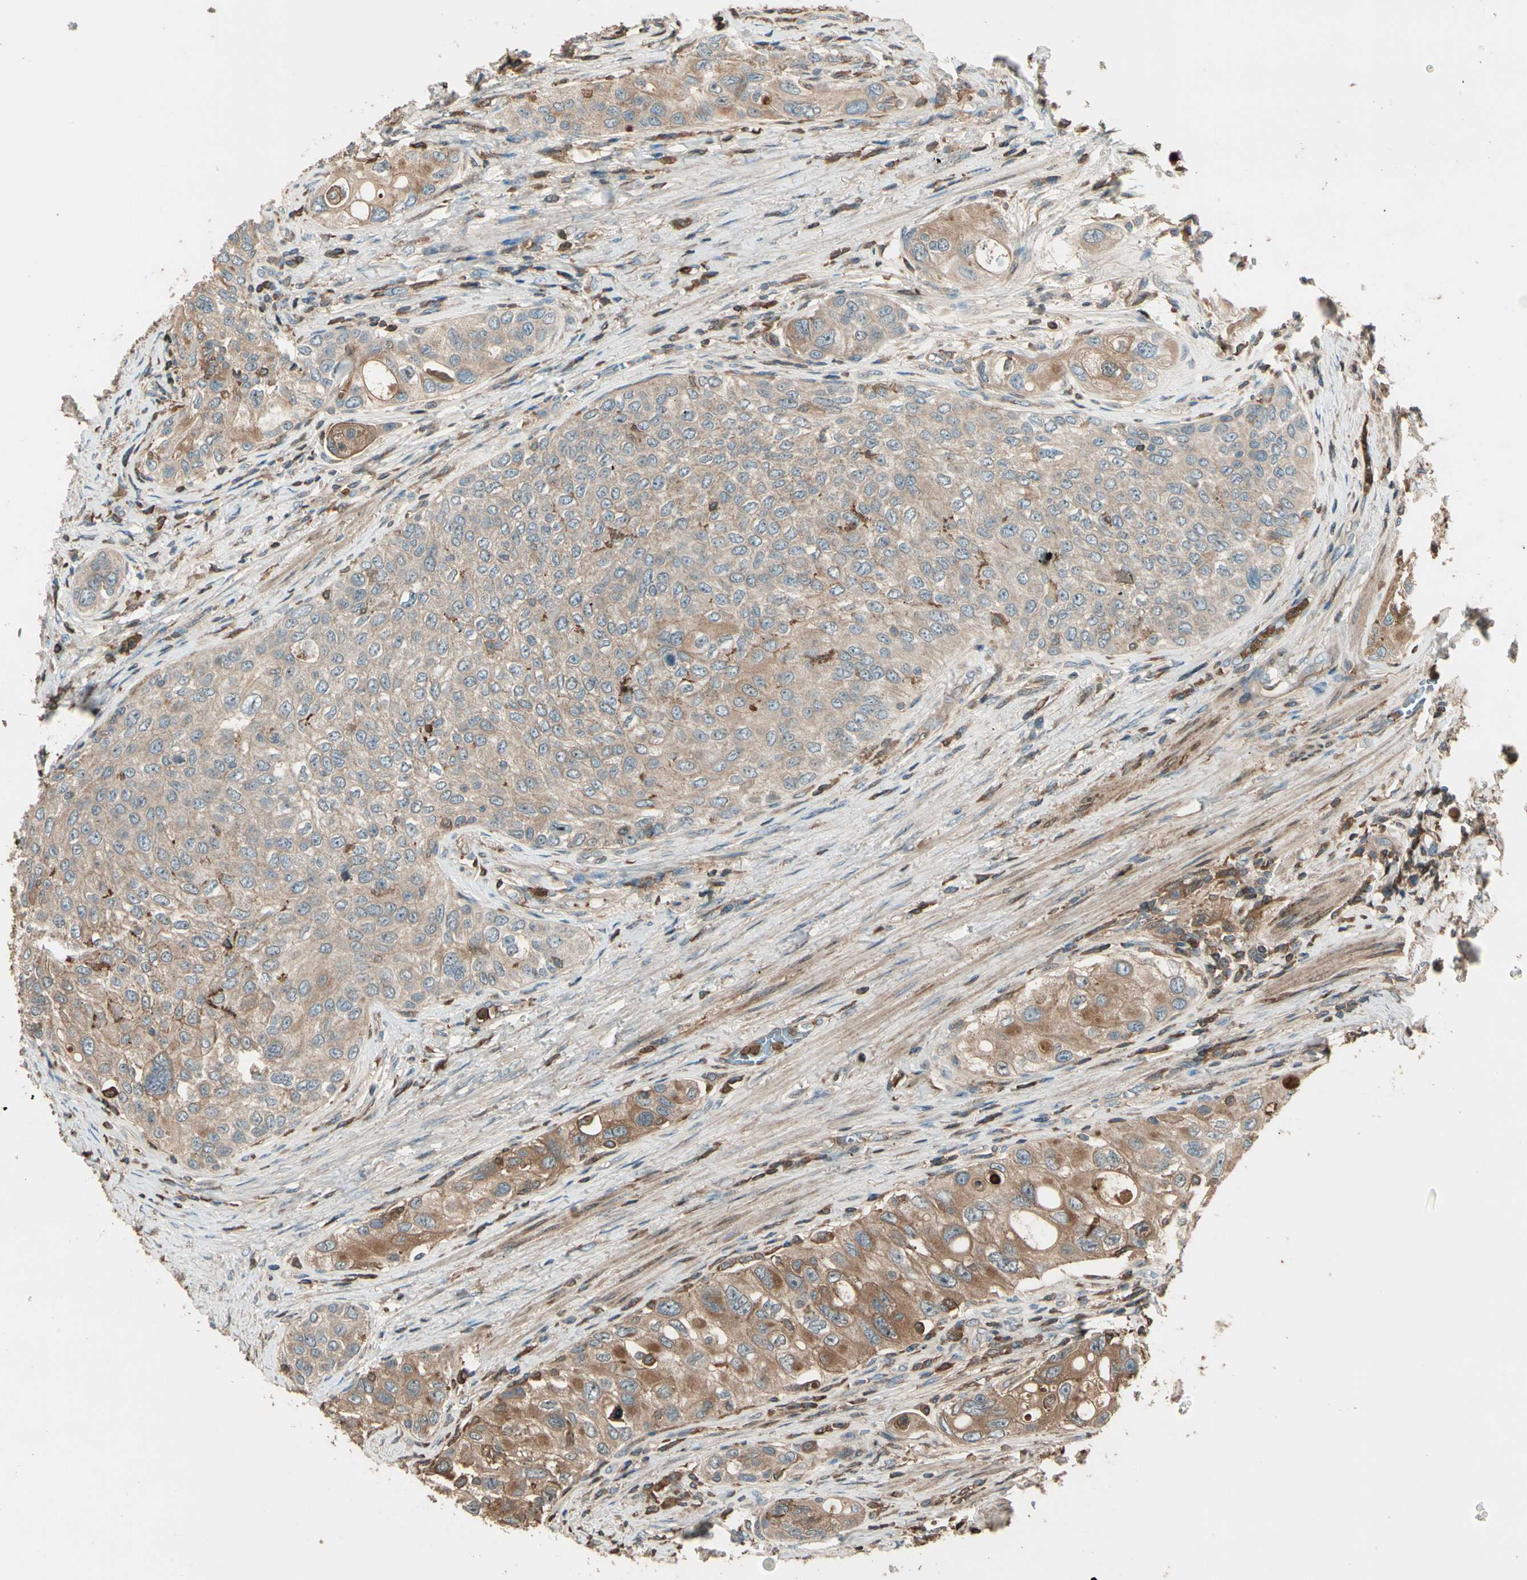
{"staining": {"intensity": "weak", "quantity": ">75%", "location": "cytoplasmic/membranous"}, "tissue": "urothelial cancer", "cell_type": "Tumor cells", "image_type": "cancer", "snomed": [{"axis": "morphology", "description": "Urothelial carcinoma, High grade"}, {"axis": "topography", "description": "Urinary bladder"}], "caption": "Urothelial carcinoma (high-grade) stained with a brown dye demonstrates weak cytoplasmic/membranous positive expression in approximately >75% of tumor cells.", "gene": "STX11", "patient": {"sex": "female", "age": 56}}